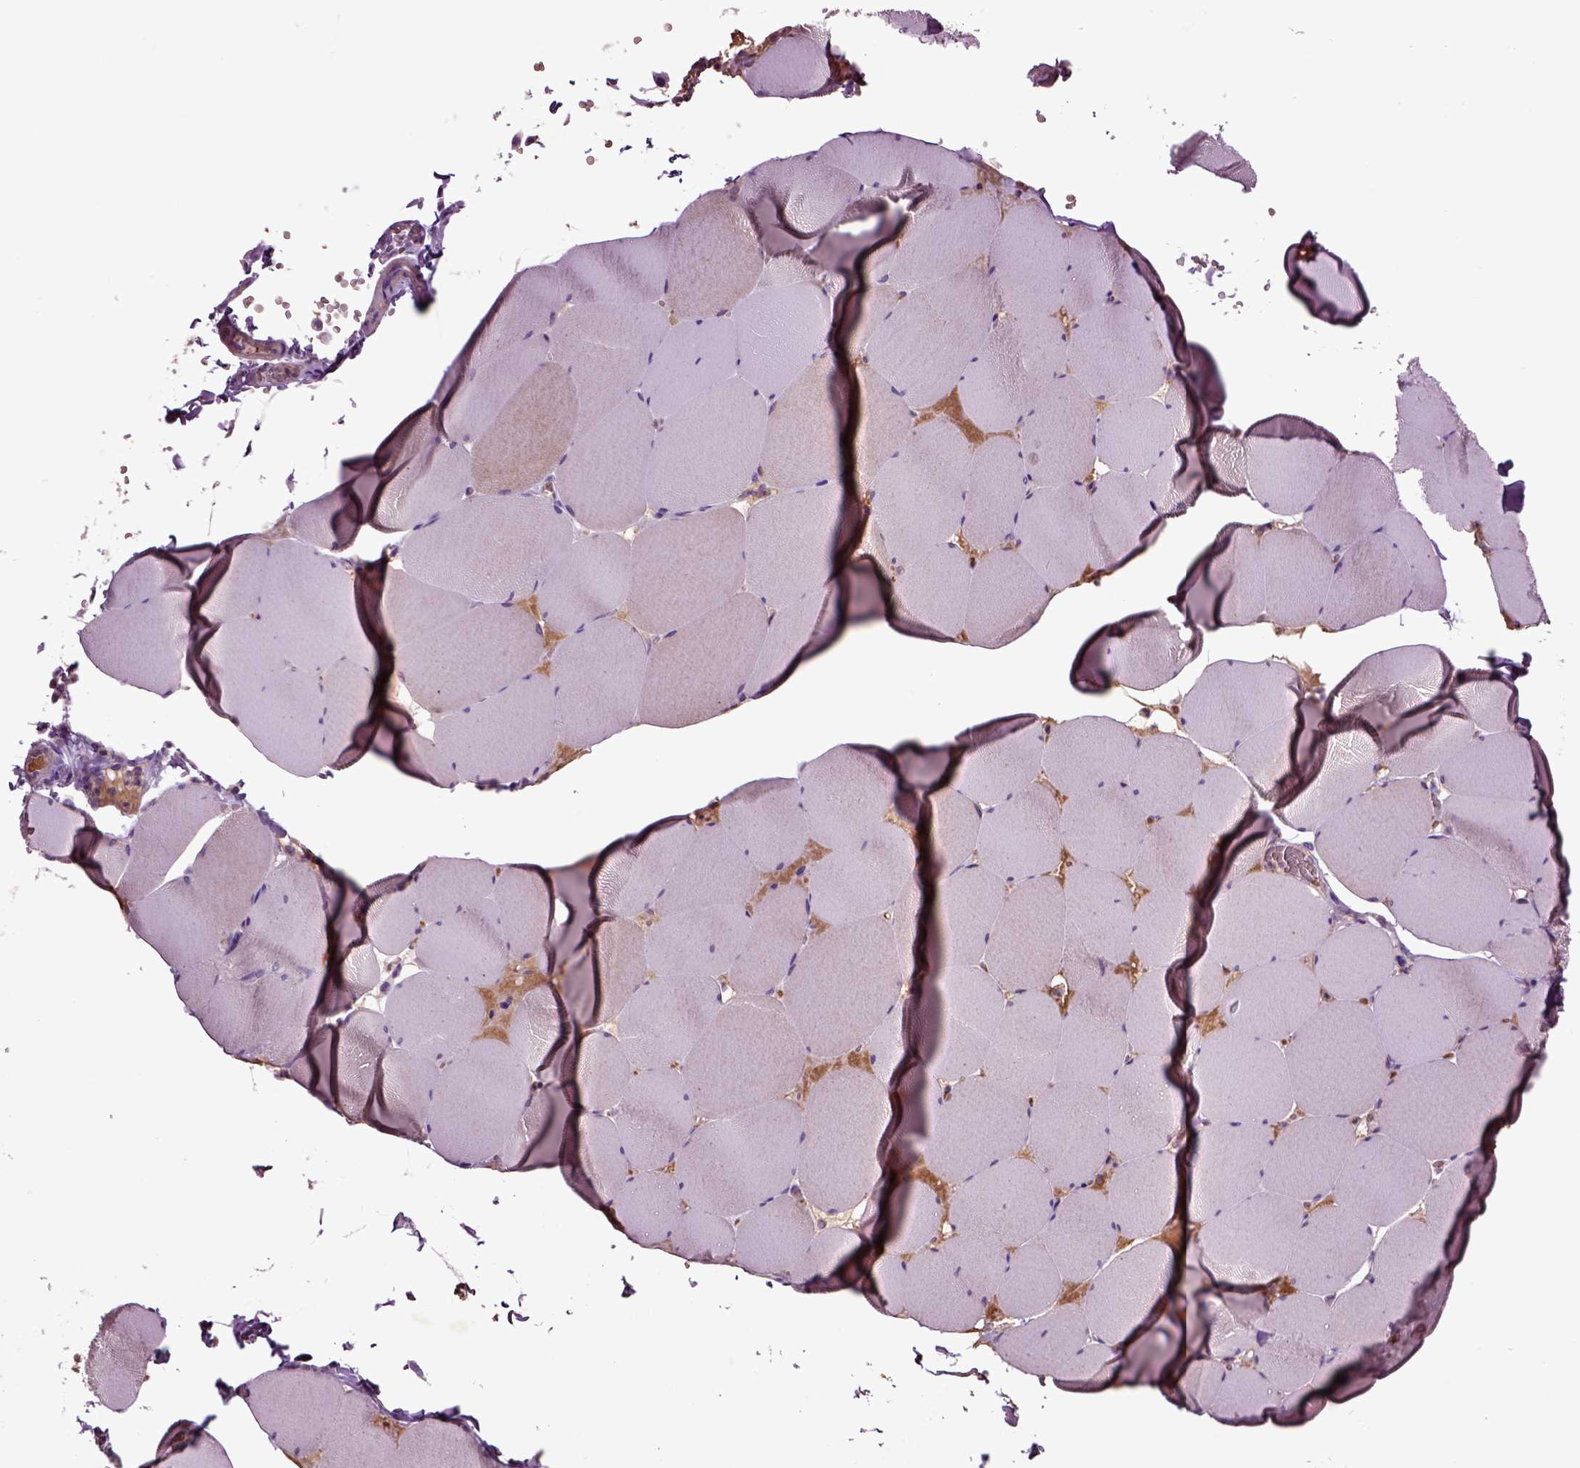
{"staining": {"intensity": "negative", "quantity": "none", "location": "none"}, "tissue": "skeletal muscle", "cell_type": "Myocytes", "image_type": "normal", "snomed": [{"axis": "morphology", "description": "Normal tissue, NOS"}, {"axis": "morphology", "description": "Malignant melanoma, Metastatic site"}, {"axis": "topography", "description": "Skeletal muscle"}], "caption": "IHC image of benign skeletal muscle: skeletal muscle stained with DAB demonstrates no significant protein staining in myocytes. Brightfield microscopy of immunohistochemistry stained with DAB (brown) and hematoxylin (blue), captured at high magnification.", "gene": "SPON1", "patient": {"sex": "male", "age": 50}}